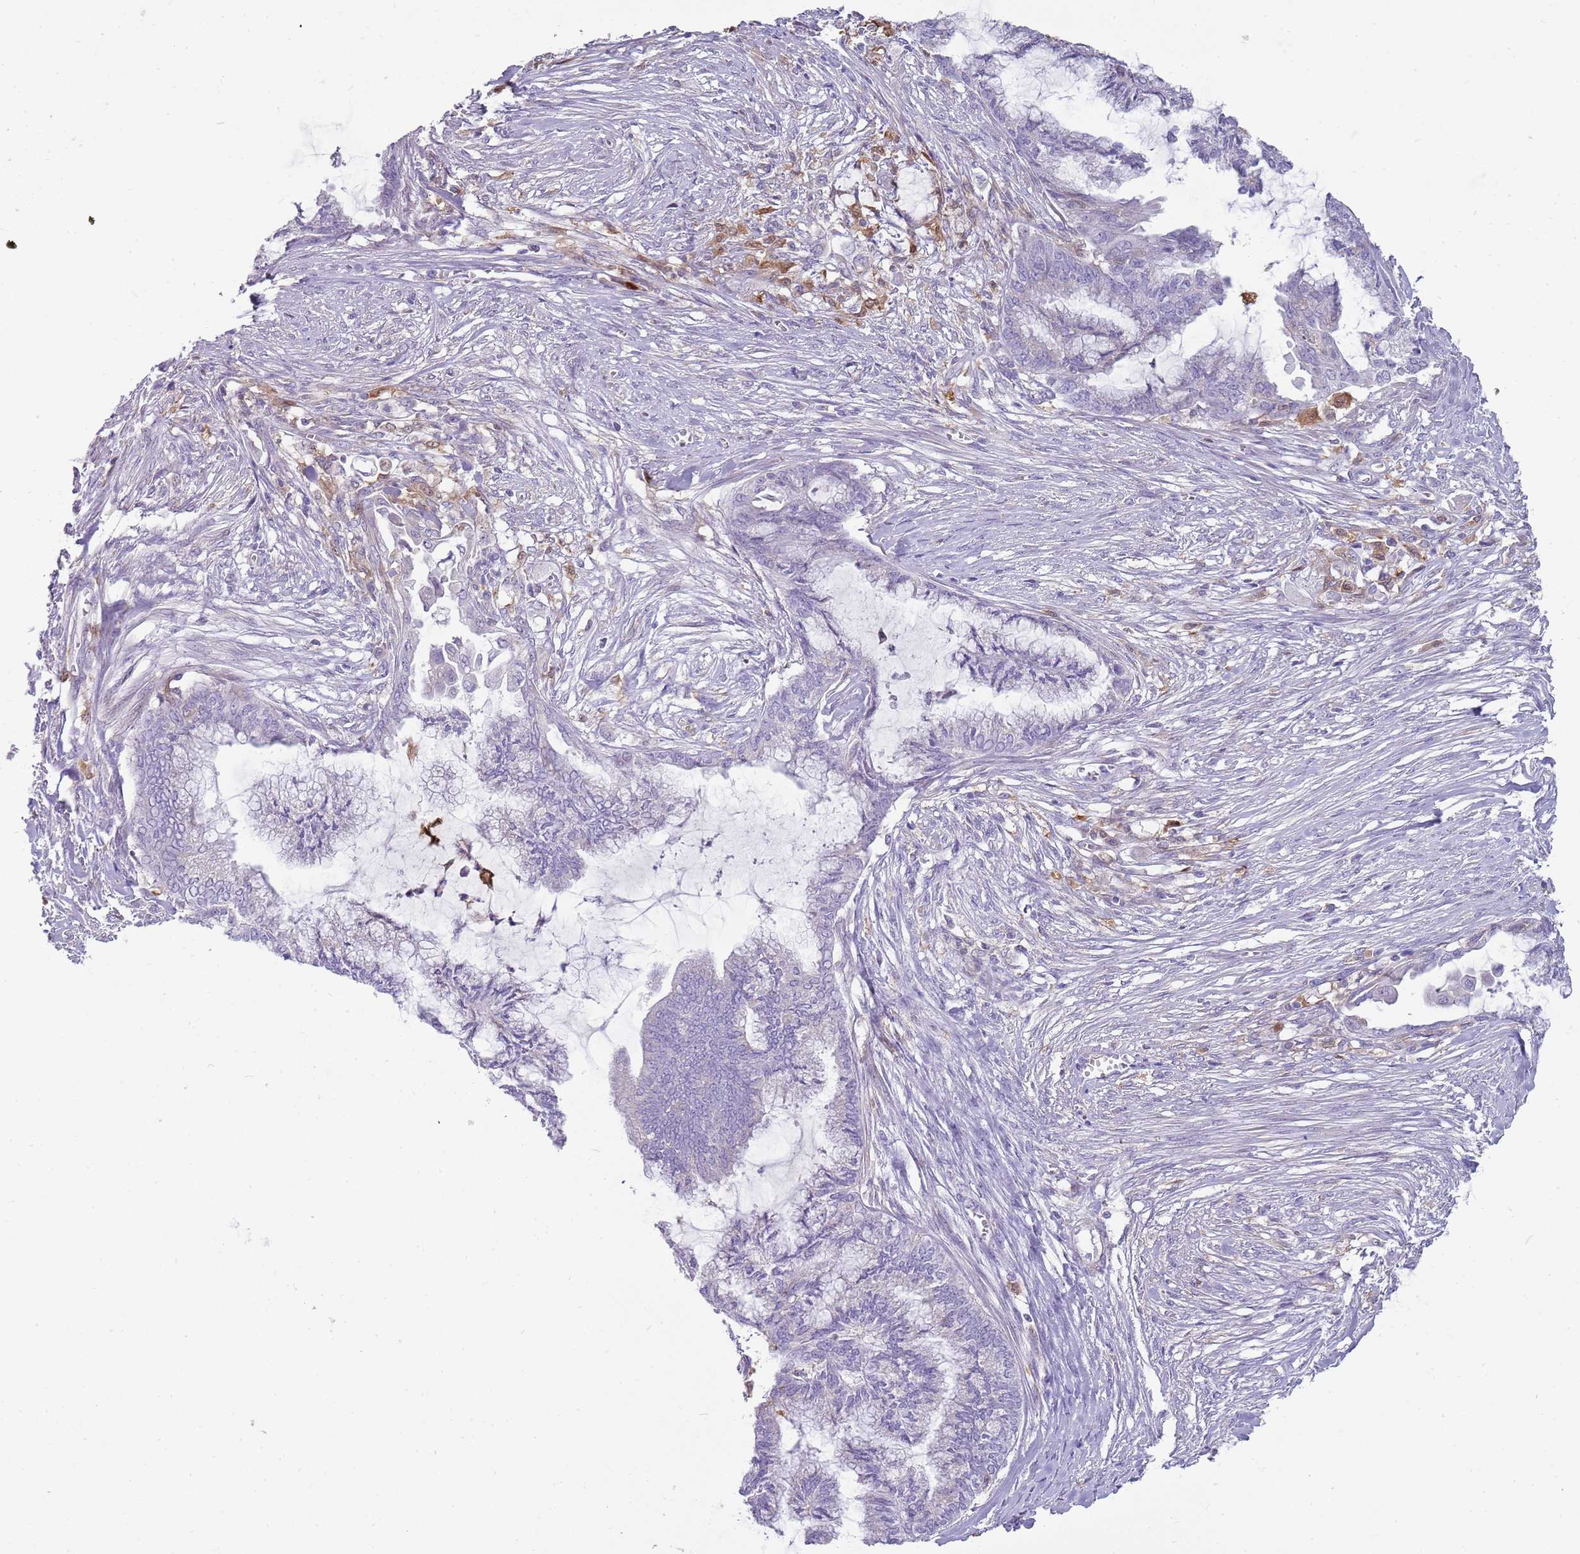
{"staining": {"intensity": "negative", "quantity": "none", "location": "none"}, "tissue": "endometrial cancer", "cell_type": "Tumor cells", "image_type": "cancer", "snomed": [{"axis": "morphology", "description": "Adenocarcinoma, NOS"}, {"axis": "topography", "description": "Endometrium"}], "caption": "Tumor cells are negative for brown protein staining in endometrial cancer (adenocarcinoma).", "gene": "DIPK1C", "patient": {"sex": "female", "age": 86}}